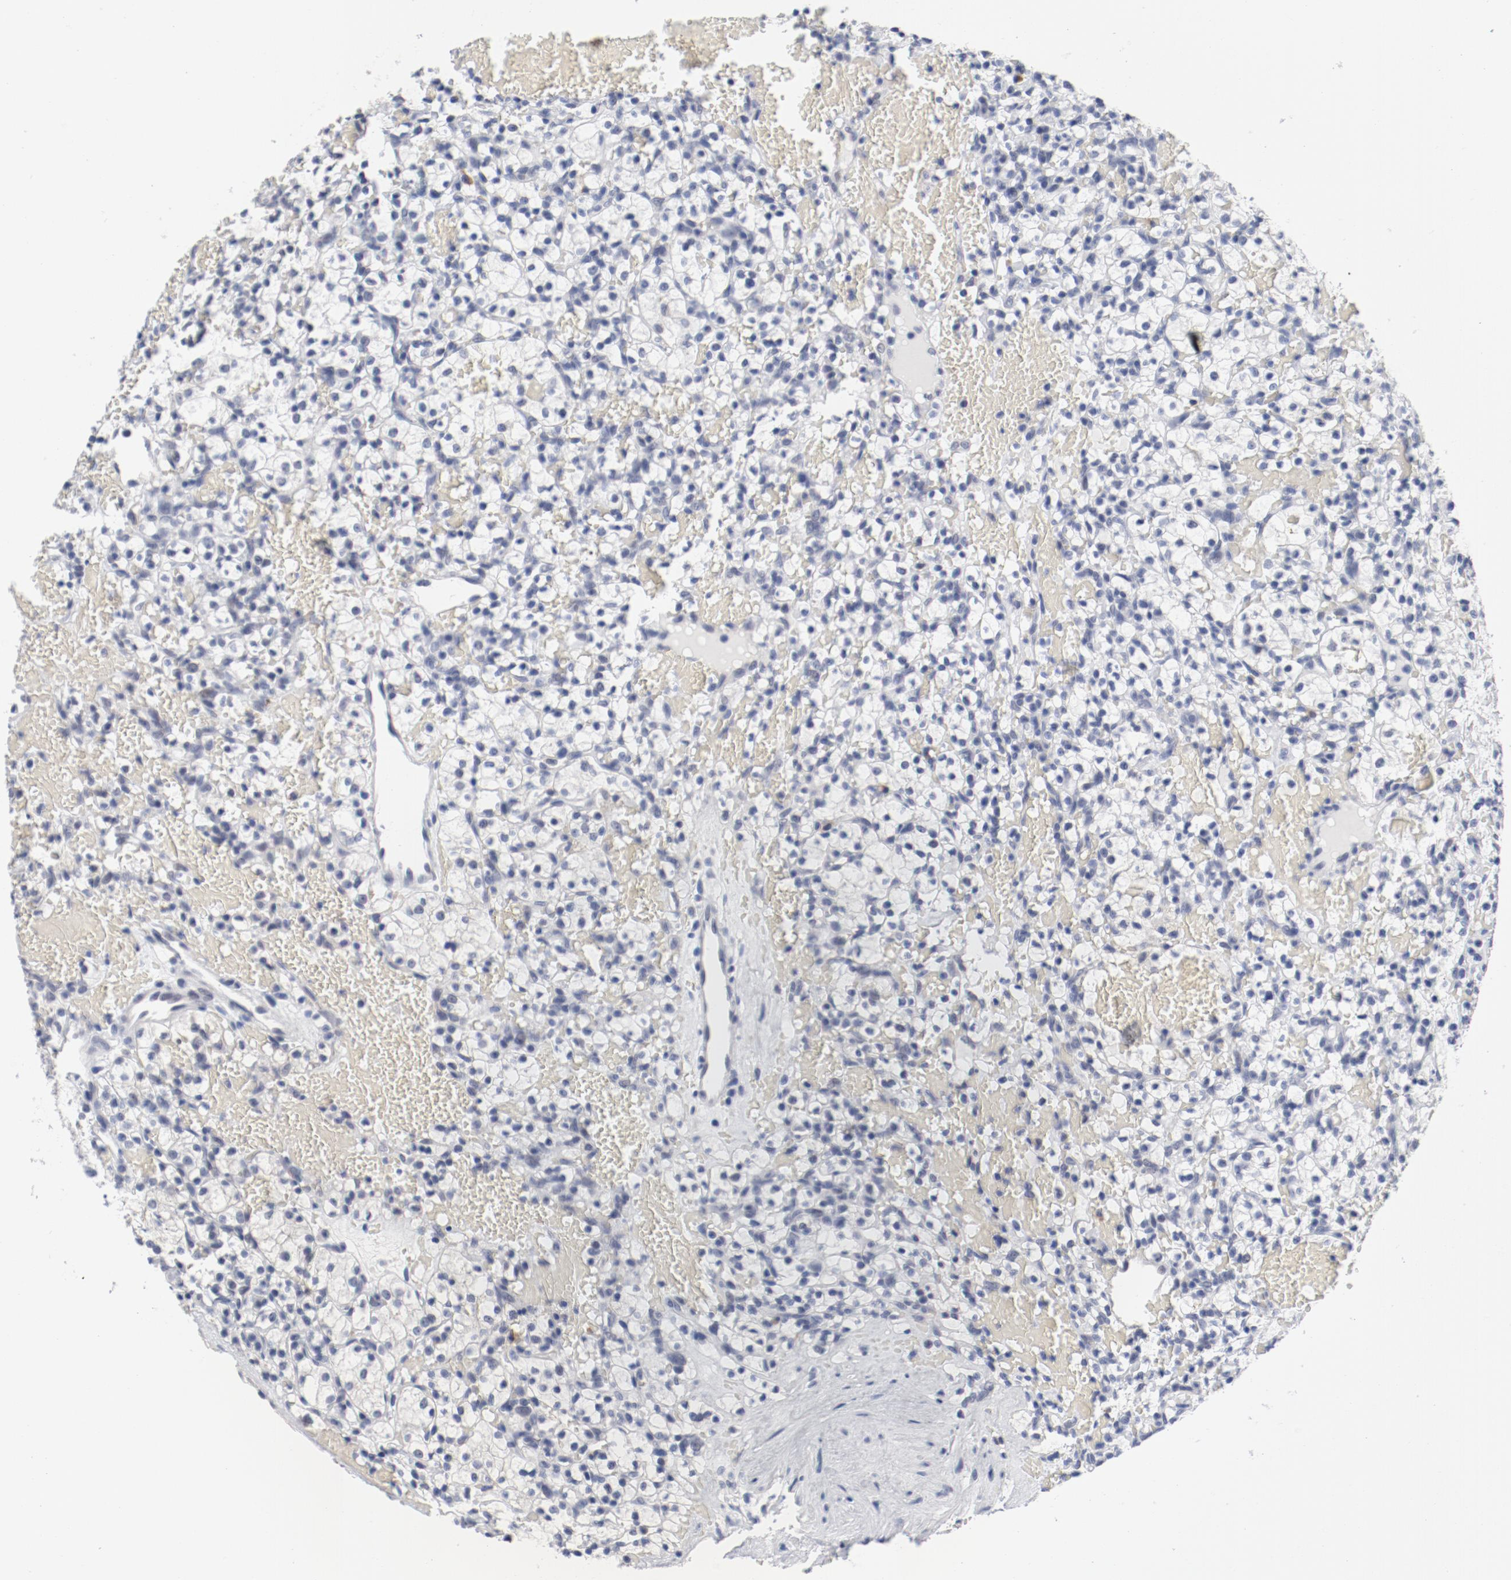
{"staining": {"intensity": "negative", "quantity": "none", "location": "none"}, "tissue": "renal cancer", "cell_type": "Tumor cells", "image_type": "cancer", "snomed": [{"axis": "morphology", "description": "Adenocarcinoma, NOS"}, {"axis": "topography", "description": "Kidney"}], "caption": "Photomicrograph shows no significant protein expression in tumor cells of renal cancer (adenocarcinoma). (Stains: DAB (3,3'-diaminobenzidine) IHC with hematoxylin counter stain, Microscopy: brightfield microscopy at high magnification).", "gene": "ANKLE2", "patient": {"sex": "female", "age": 60}}